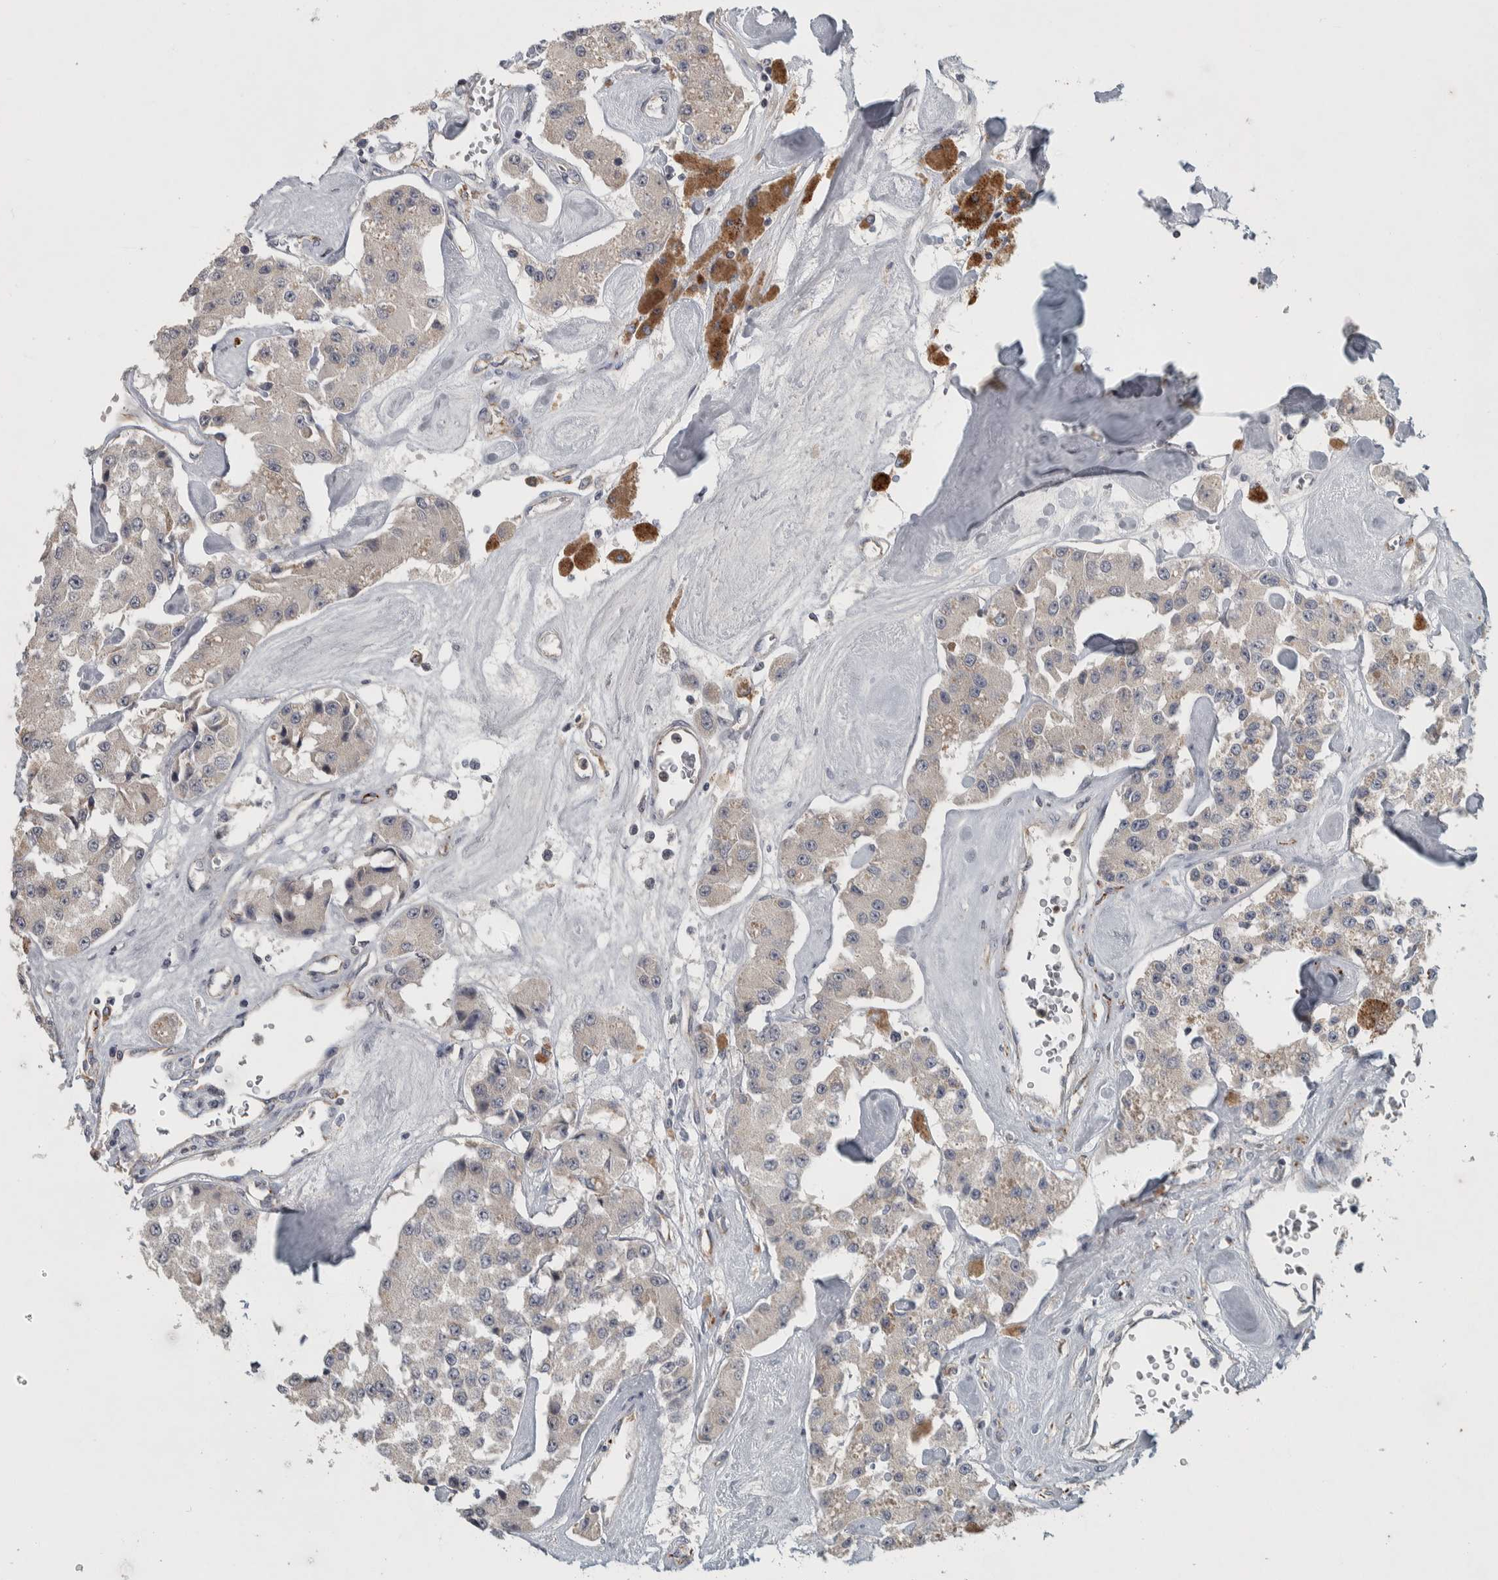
{"staining": {"intensity": "weak", "quantity": "<25%", "location": "cytoplasmic/membranous"}, "tissue": "carcinoid", "cell_type": "Tumor cells", "image_type": "cancer", "snomed": [{"axis": "morphology", "description": "Carcinoid, malignant, NOS"}, {"axis": "topography", "description": "Pancreas"}], "caption": "There is no significant staining in tumor cells of carcinoid. Brightfield microscopy of immunohistochemistry stained with DAB (3,3'-diaminobenzidine) (brown) and hematoxylin (blue), captured at high magnification.", "gene": "FAM78A", "patient": {"sex": "male", "age": 41}}